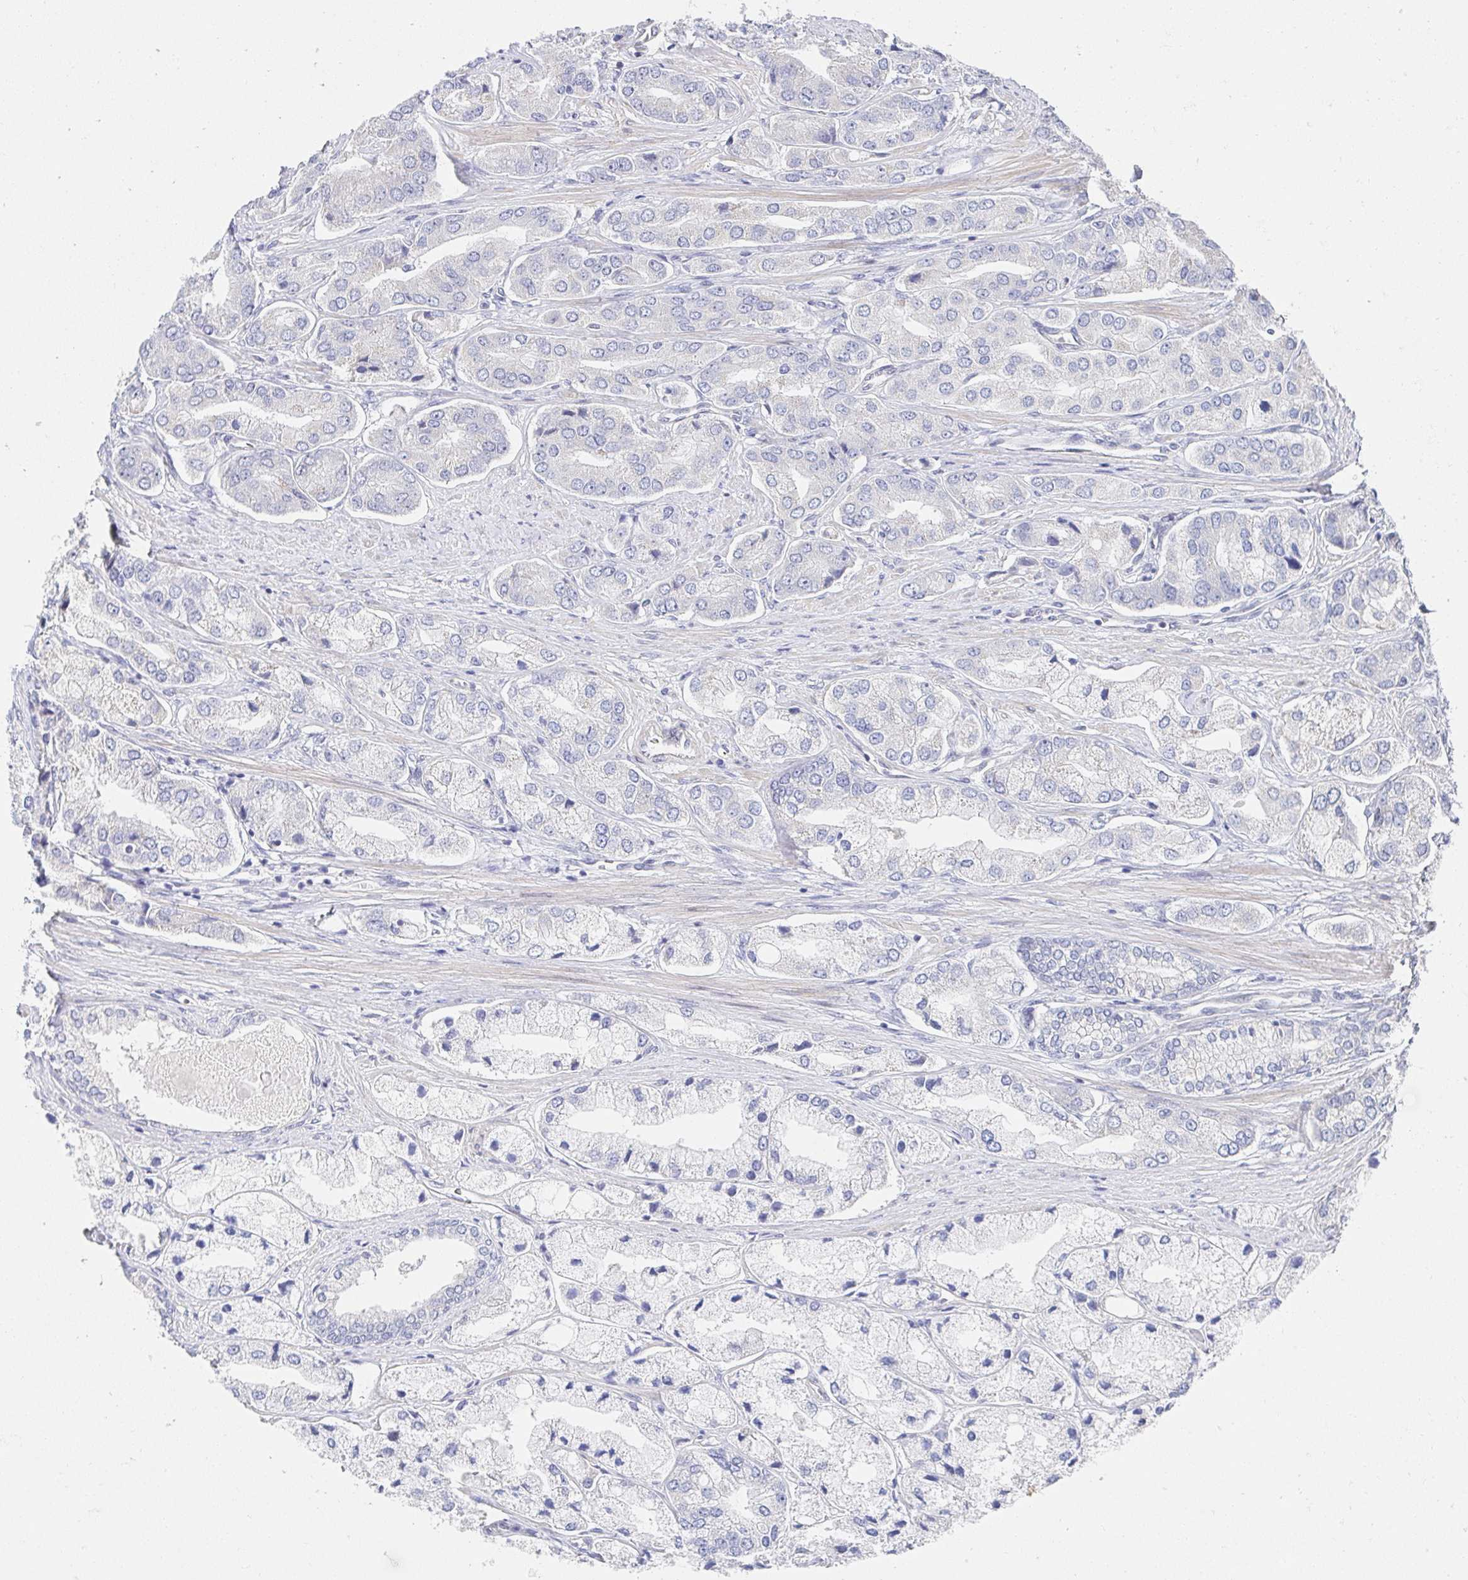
{"staining": {"intensity": "negative", "quantity": "none", "location": "none"}, "tissue": "prostate cancer", "cell_type": "Tumor cells", "image_type": "cancer", "snomed": [{"axis": "morphology", "description": "Adenocarcinoma, Low grade"}, {"axis": "topography", "description": "Prostate"}], "caption": "Immunohistochemical staining of human prostate cancer (adenocarcinoma (low-grade)) displays no significant expression in tumor cells. (IHC, brightfield microscopy, high magnification).", "gene": "AKAP14", "patient": {"sex": "male", "age": 69}}